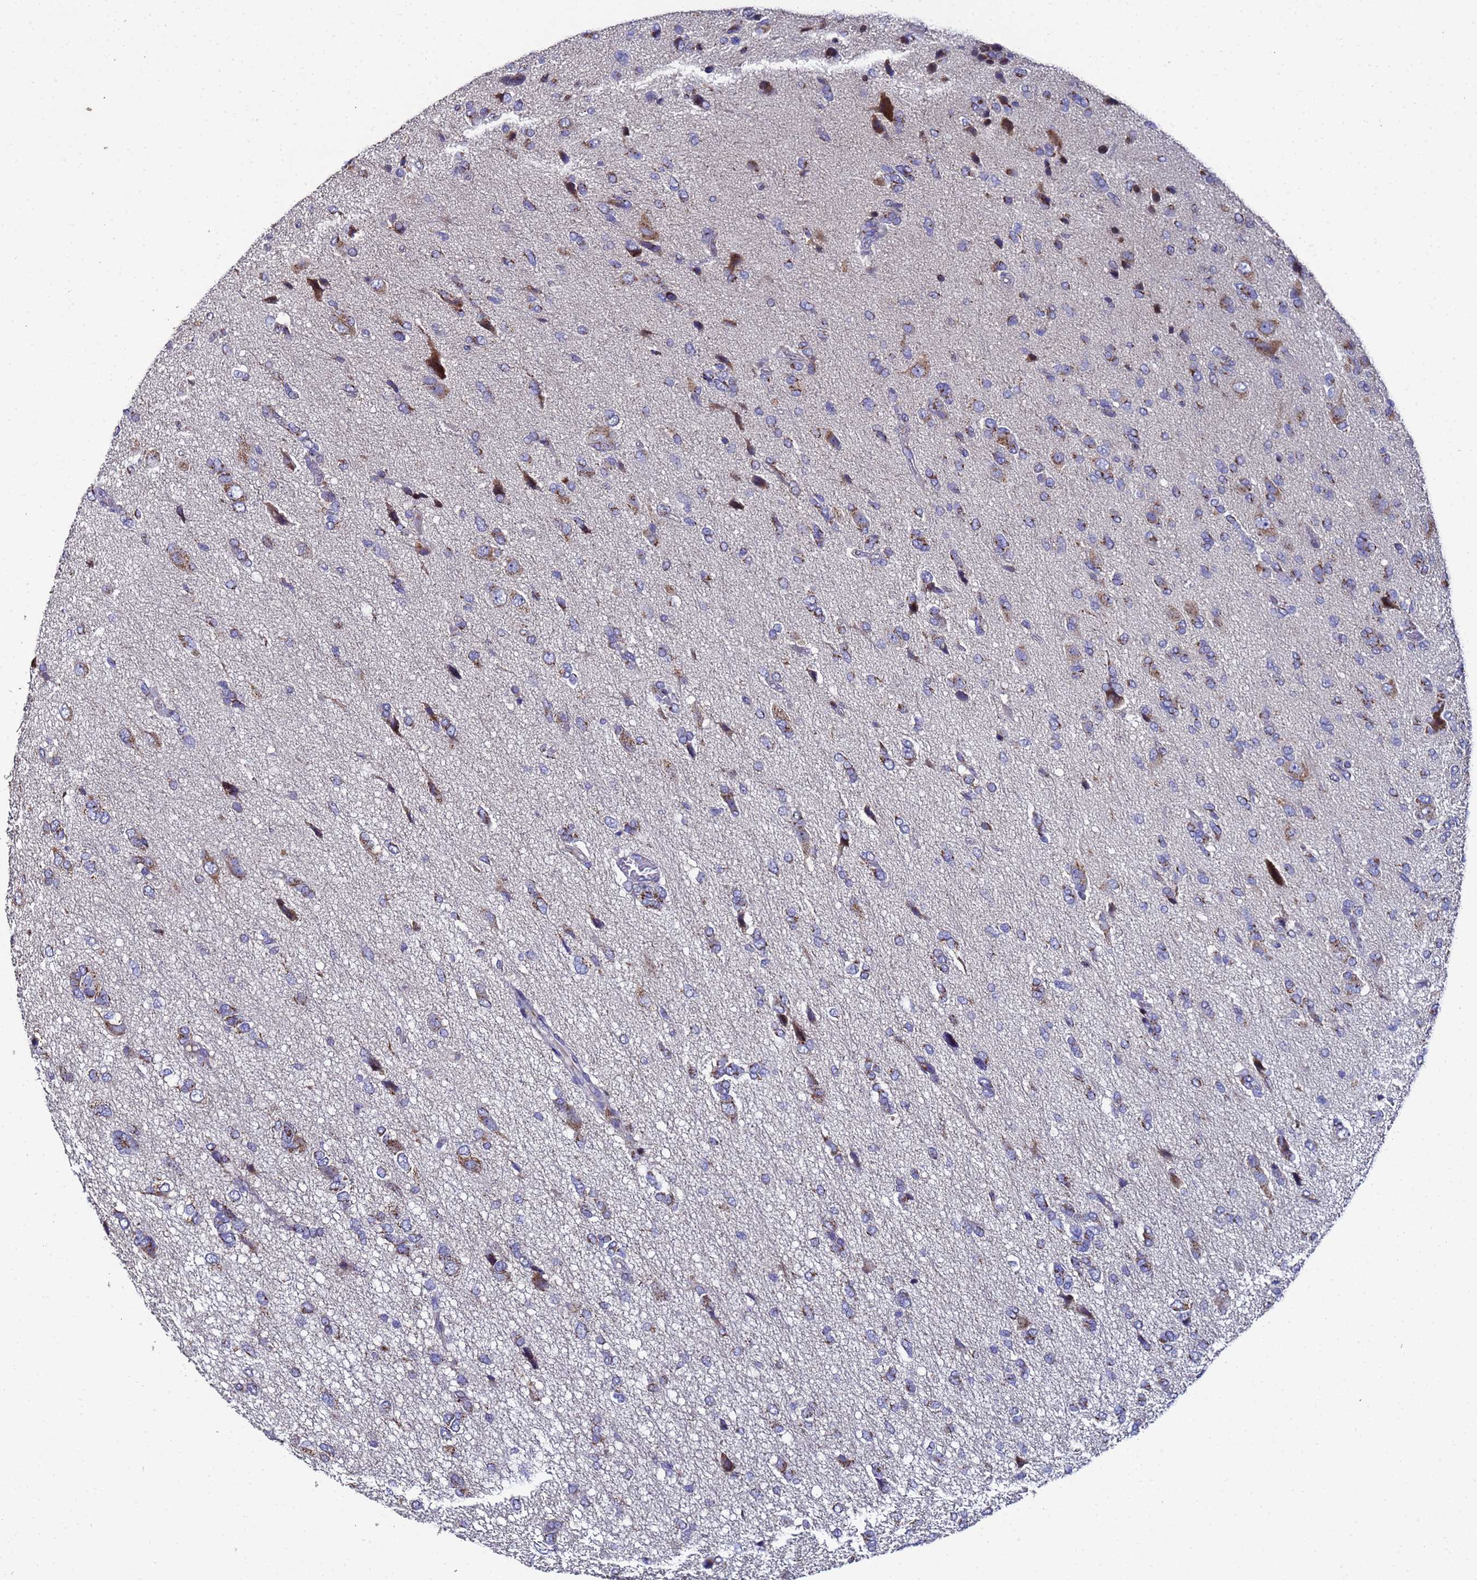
{"staining": {"intensity": "moderate", "quantity": "<25%", "location": "cytoplasmic/membranous"}, "tissue": "glioma", "cell_type": "Tumor cells", "image_type": "cancer", "snomed": [{"axis": "morphology", "description": "Glioma, malignant, High grade"}, {"axis": "topography", "description": "Brain"}], "caption": "Brown immunohistochemical staining in high-grade glioma (malignant) displays moderate cytoplasmic/membranous expression in about <25% of tumor cells.", "gene": "NSUN6", "patient": {"sex": "female", "age": 59}}